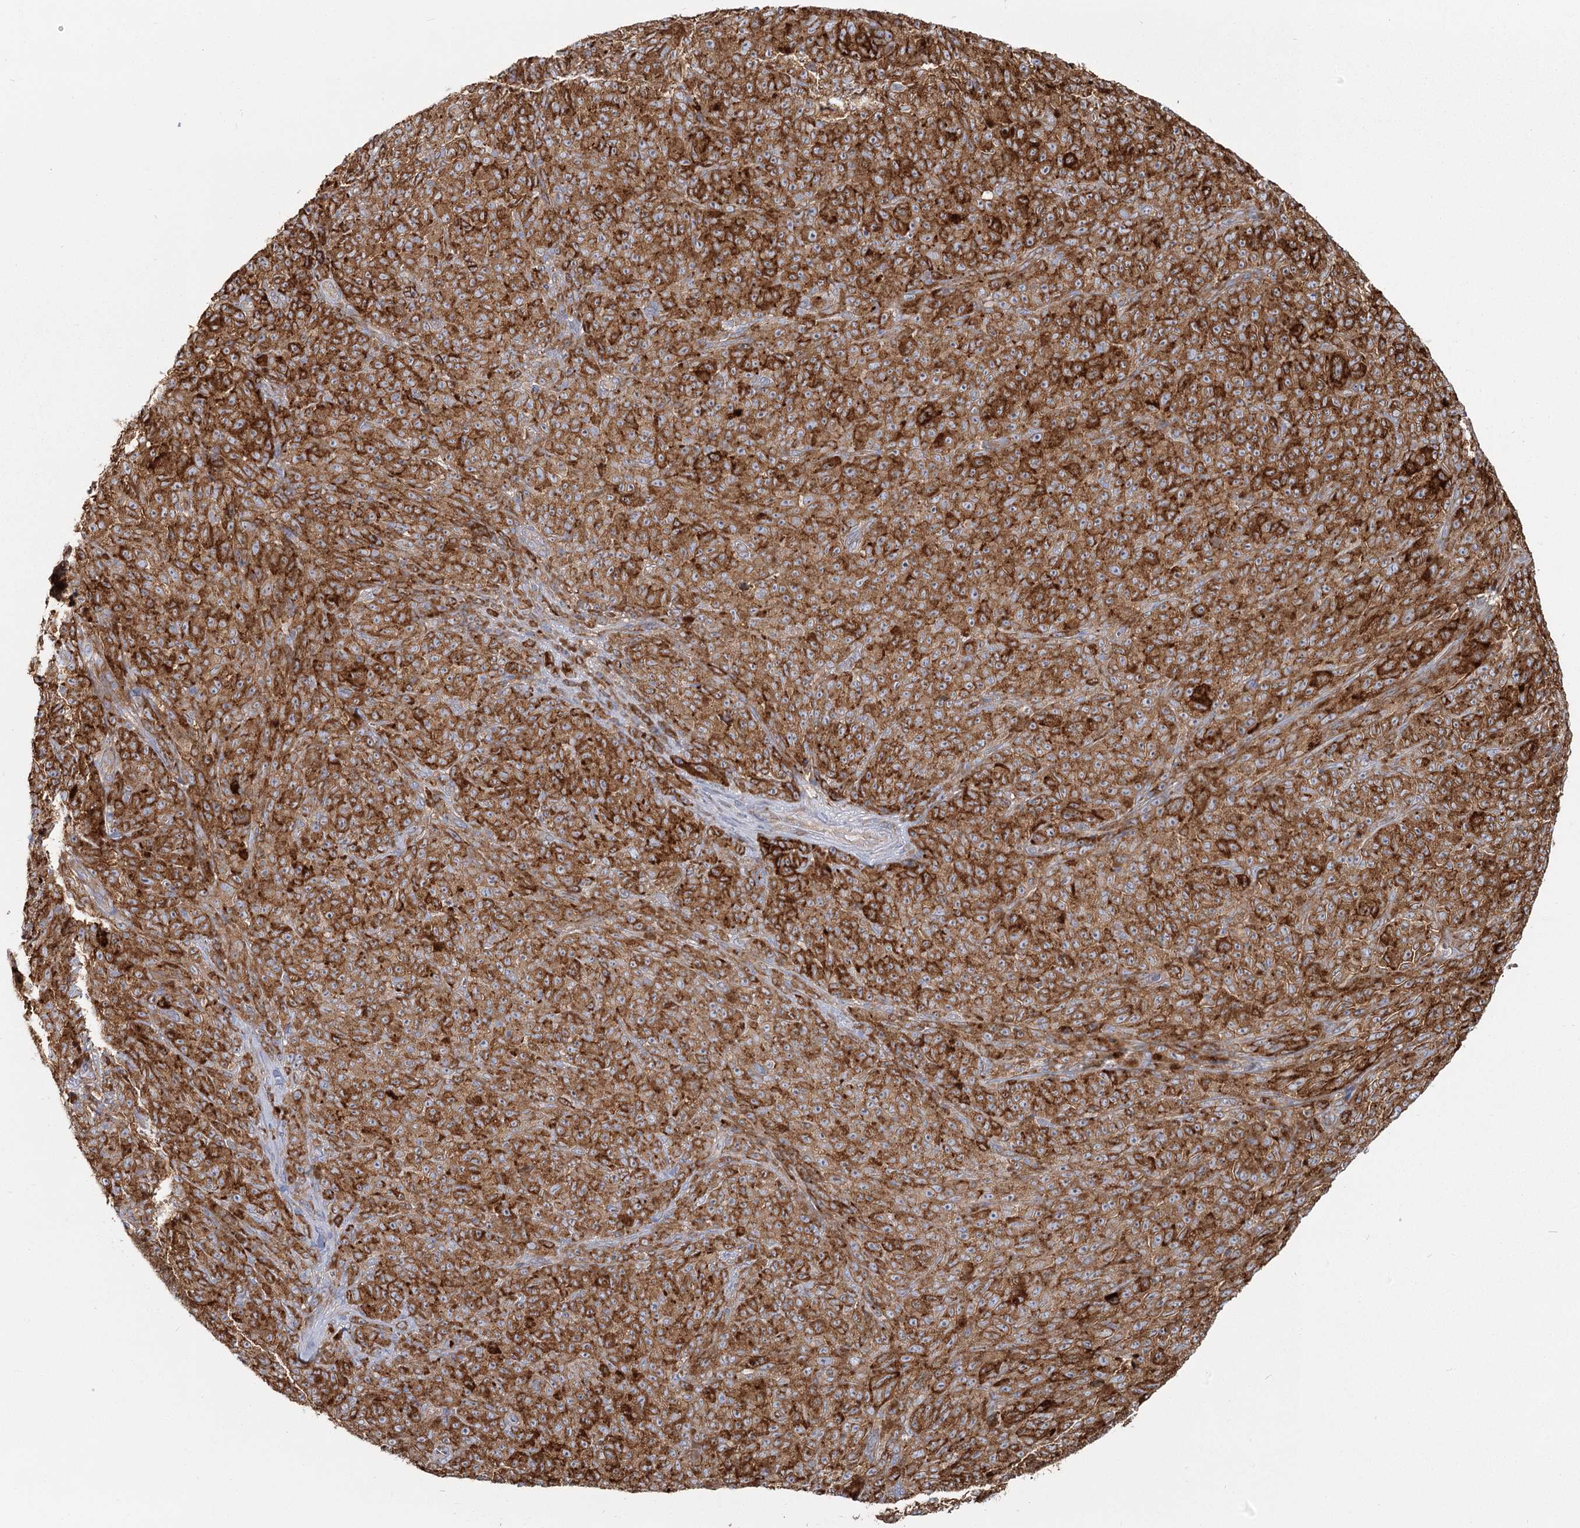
{"staining": {"intensity": "strong", "quantity": ">75%", "location": "cytoplasmic/membranous"}, "tissue": "melanoma", "cell_type": "Tumor cells", "image_type": "cancer", "snomed": [{"axis": "morphology", "description": "Malignant melanoma, NOS"}, {"axis": "topography", "description": "Skin"}], "caption": "Malignant melanoma was stained to show a protein in brown. There is high levels of strong cytoplasmic/membranous positivity in approximately >75% of tumor cells. Ihc stains the protein in brown and the nuclei are stained blue.", "gene": "HARS2", "patient": {"sex": "female", "age": 82}}